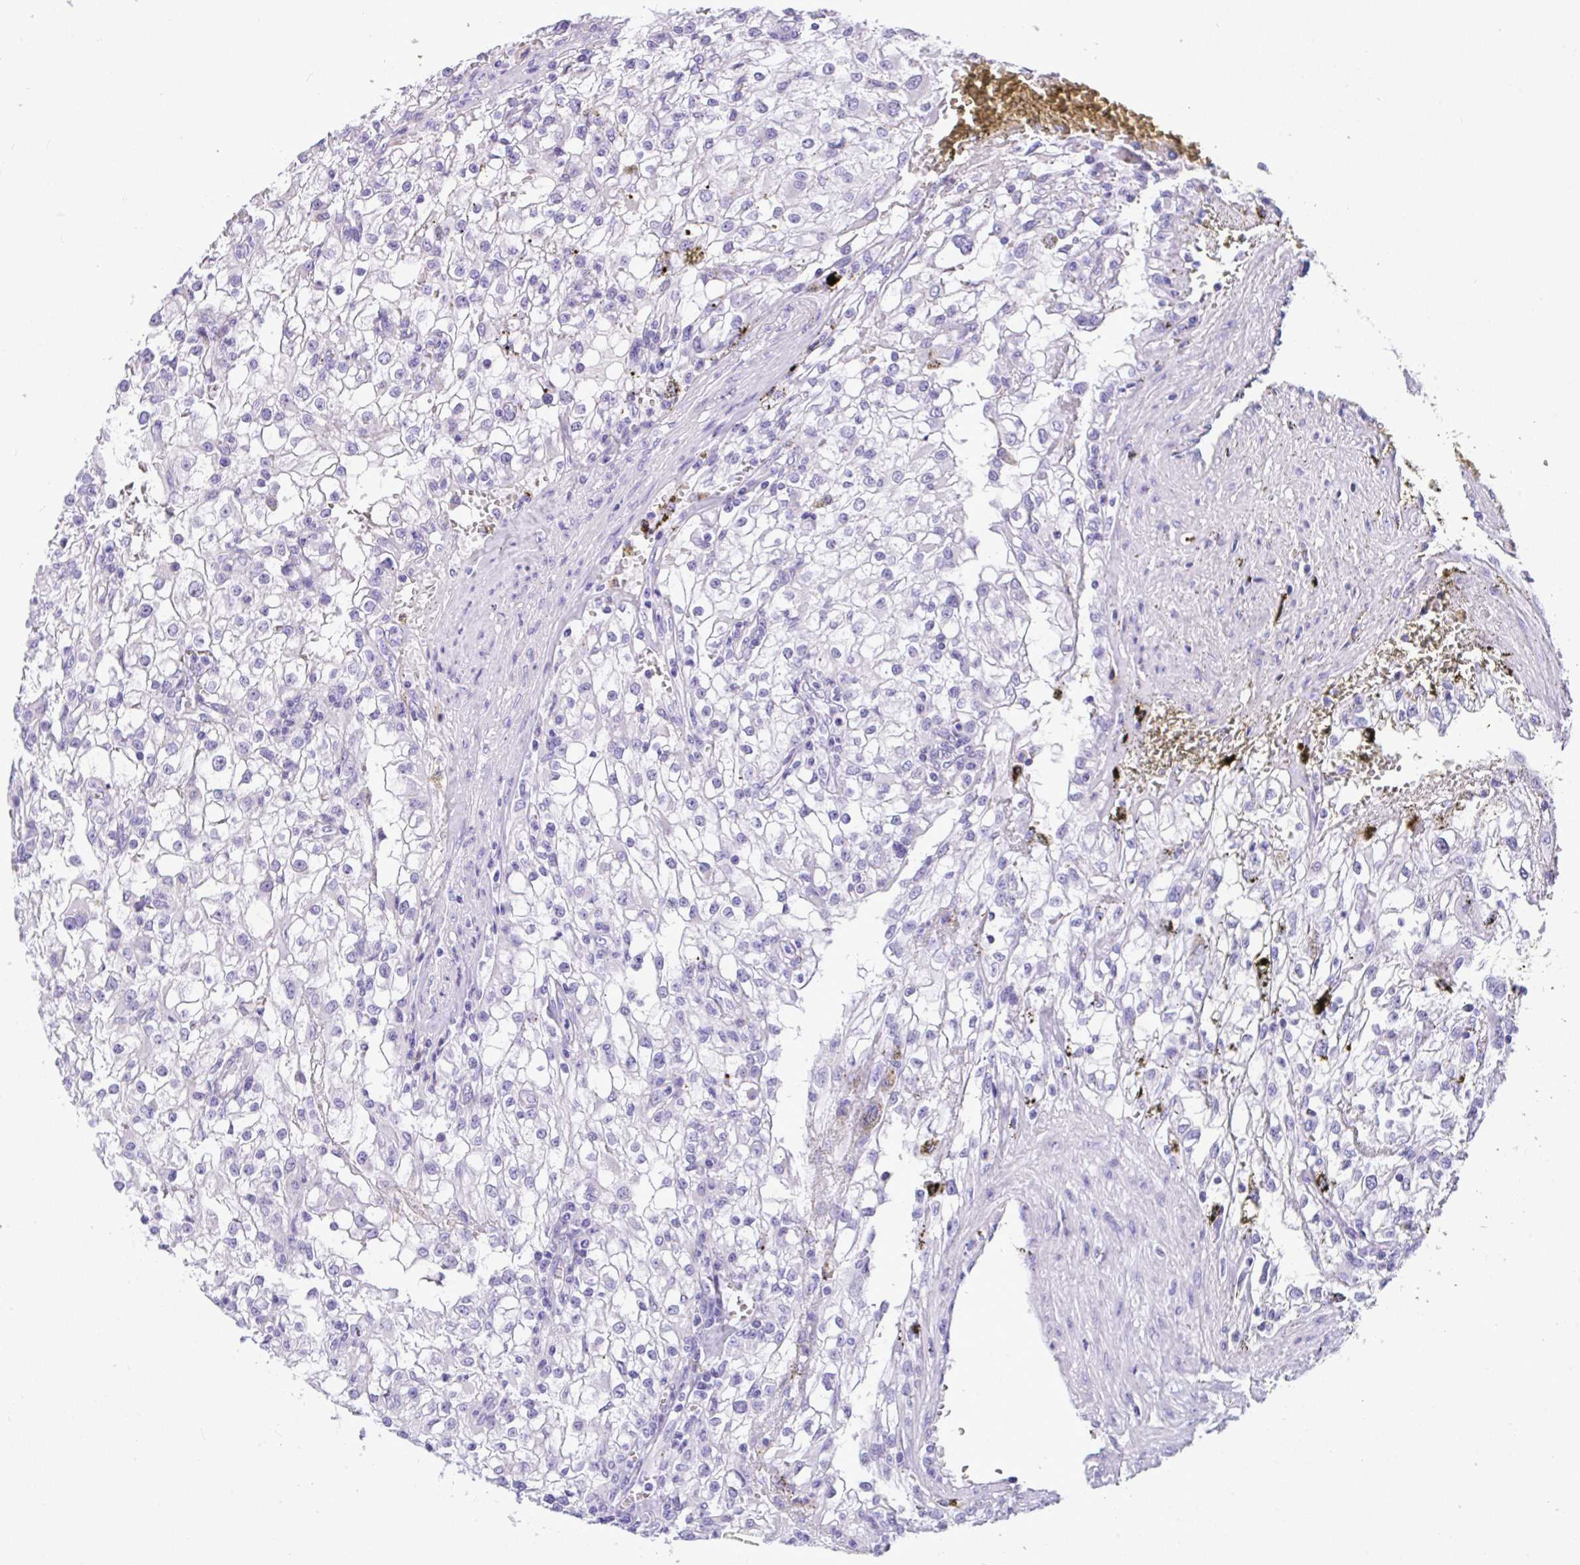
{"staining": {"intensity": "negative", "quantity": "none", "location": "none"}, "tissue": "renal cancer", "cell_type": "Tumor cells", "image_type": "cancer", "snomed": [{"axis": "morphology", "description": "Adenocarcinoma, NOS"}, {"axis": "topography", "description": "Kidney"}], "caption": "This is an IHC photomicrograph of human renal cancer. There is no staining in tumor cells.", "gene": "YBX2", "patient": {"sex": "female", "age": 74}}